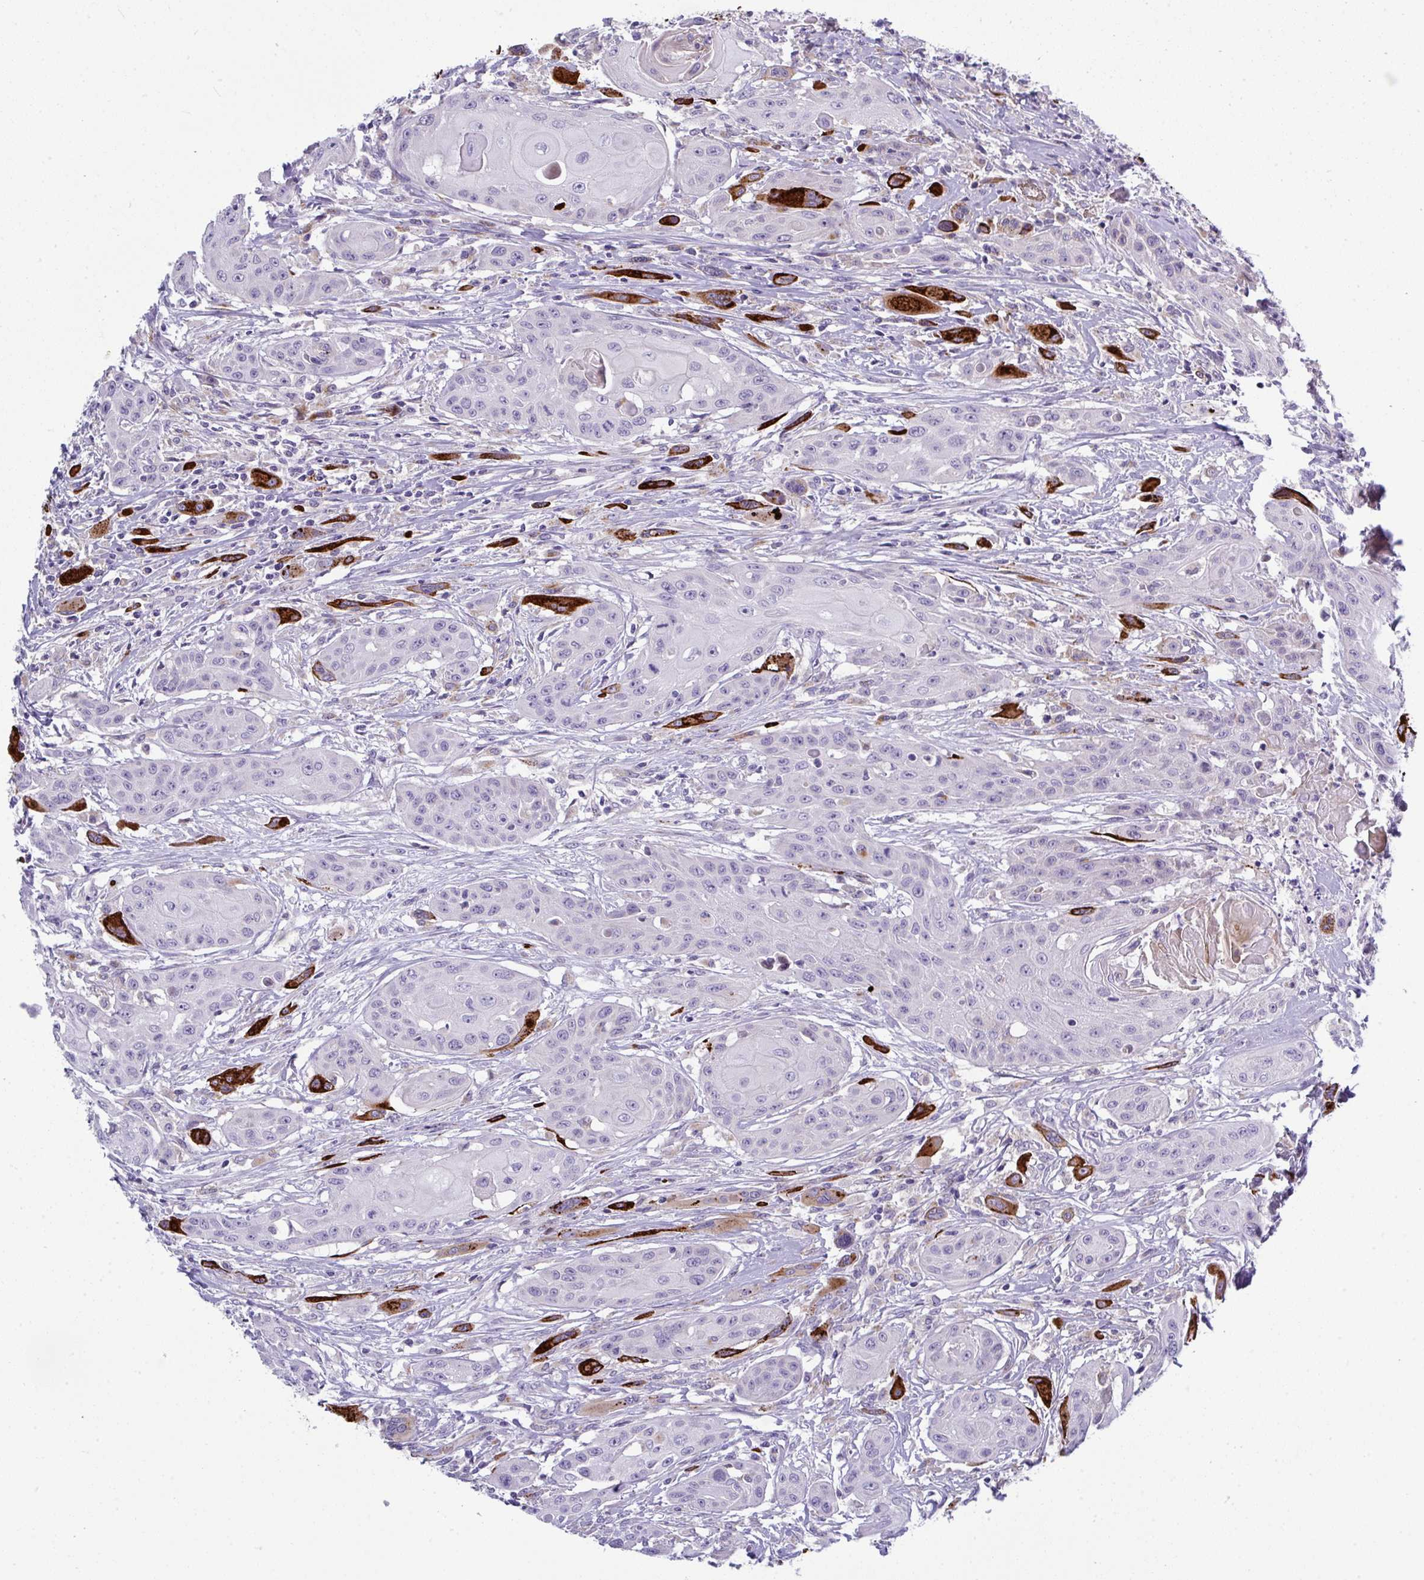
{"staining": {"intensity": "negative", "quantity": "none", "location": "none"}, "tissue": "head and neck cancer", "cell_type": "Tumor cells", "image_type": "cancer", "snomed": [{"axis": "morphology", "description": "Squamous cell carcinoma, NOS"}, {"axis": "topography", "description": "Oral tissue"}, {"axis": "topography", "description": "Head-Neck"}, {"axis": "topography", "description": "Neck, NOS"}], "caption": "Head and neck cancer (squamous cell carcinoma) was stained to show a protein in brown. There is no significant positivity in tumor cells.", "gene": "TOR1AIP2", "patient": {"sex": "female", "age": 55}}